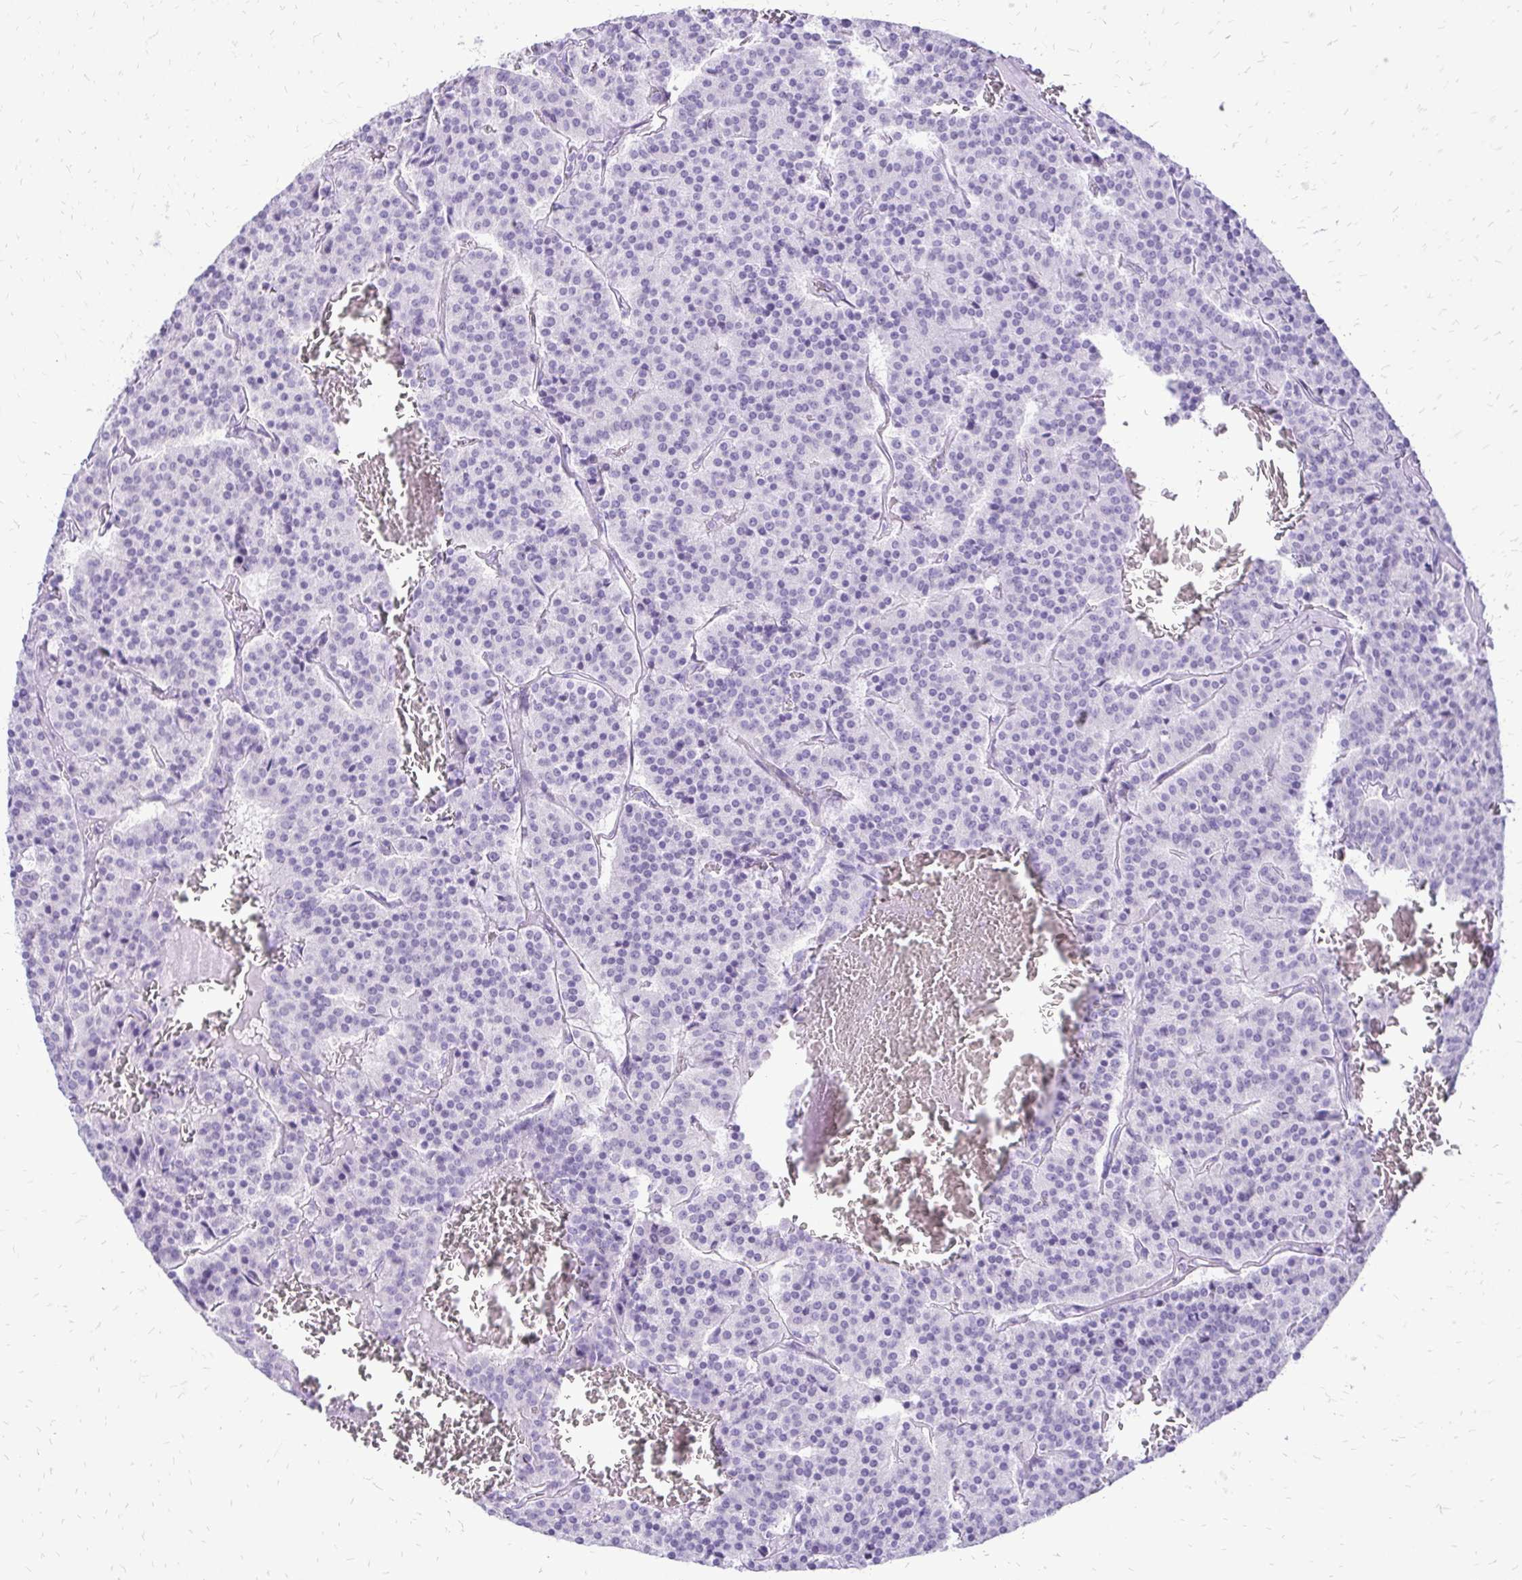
{"staining": {"intensity": "negative", "quantity": "none", "location": "none"}, "tissue": "carcinoid", "cell_type": "Tumor cells", "image_type": "cancer", "snomed": [{"axis": "morphology", "description": "Carcinoid, malignant, NOS"}, {"axis": "topography", "description": "Lung"}], "caption": "An image of human carcinoid (malignant) is negative for staining in tumor cells.", "gene": "SLC32A1", "patient": {"sex": "male", "age": 70}}